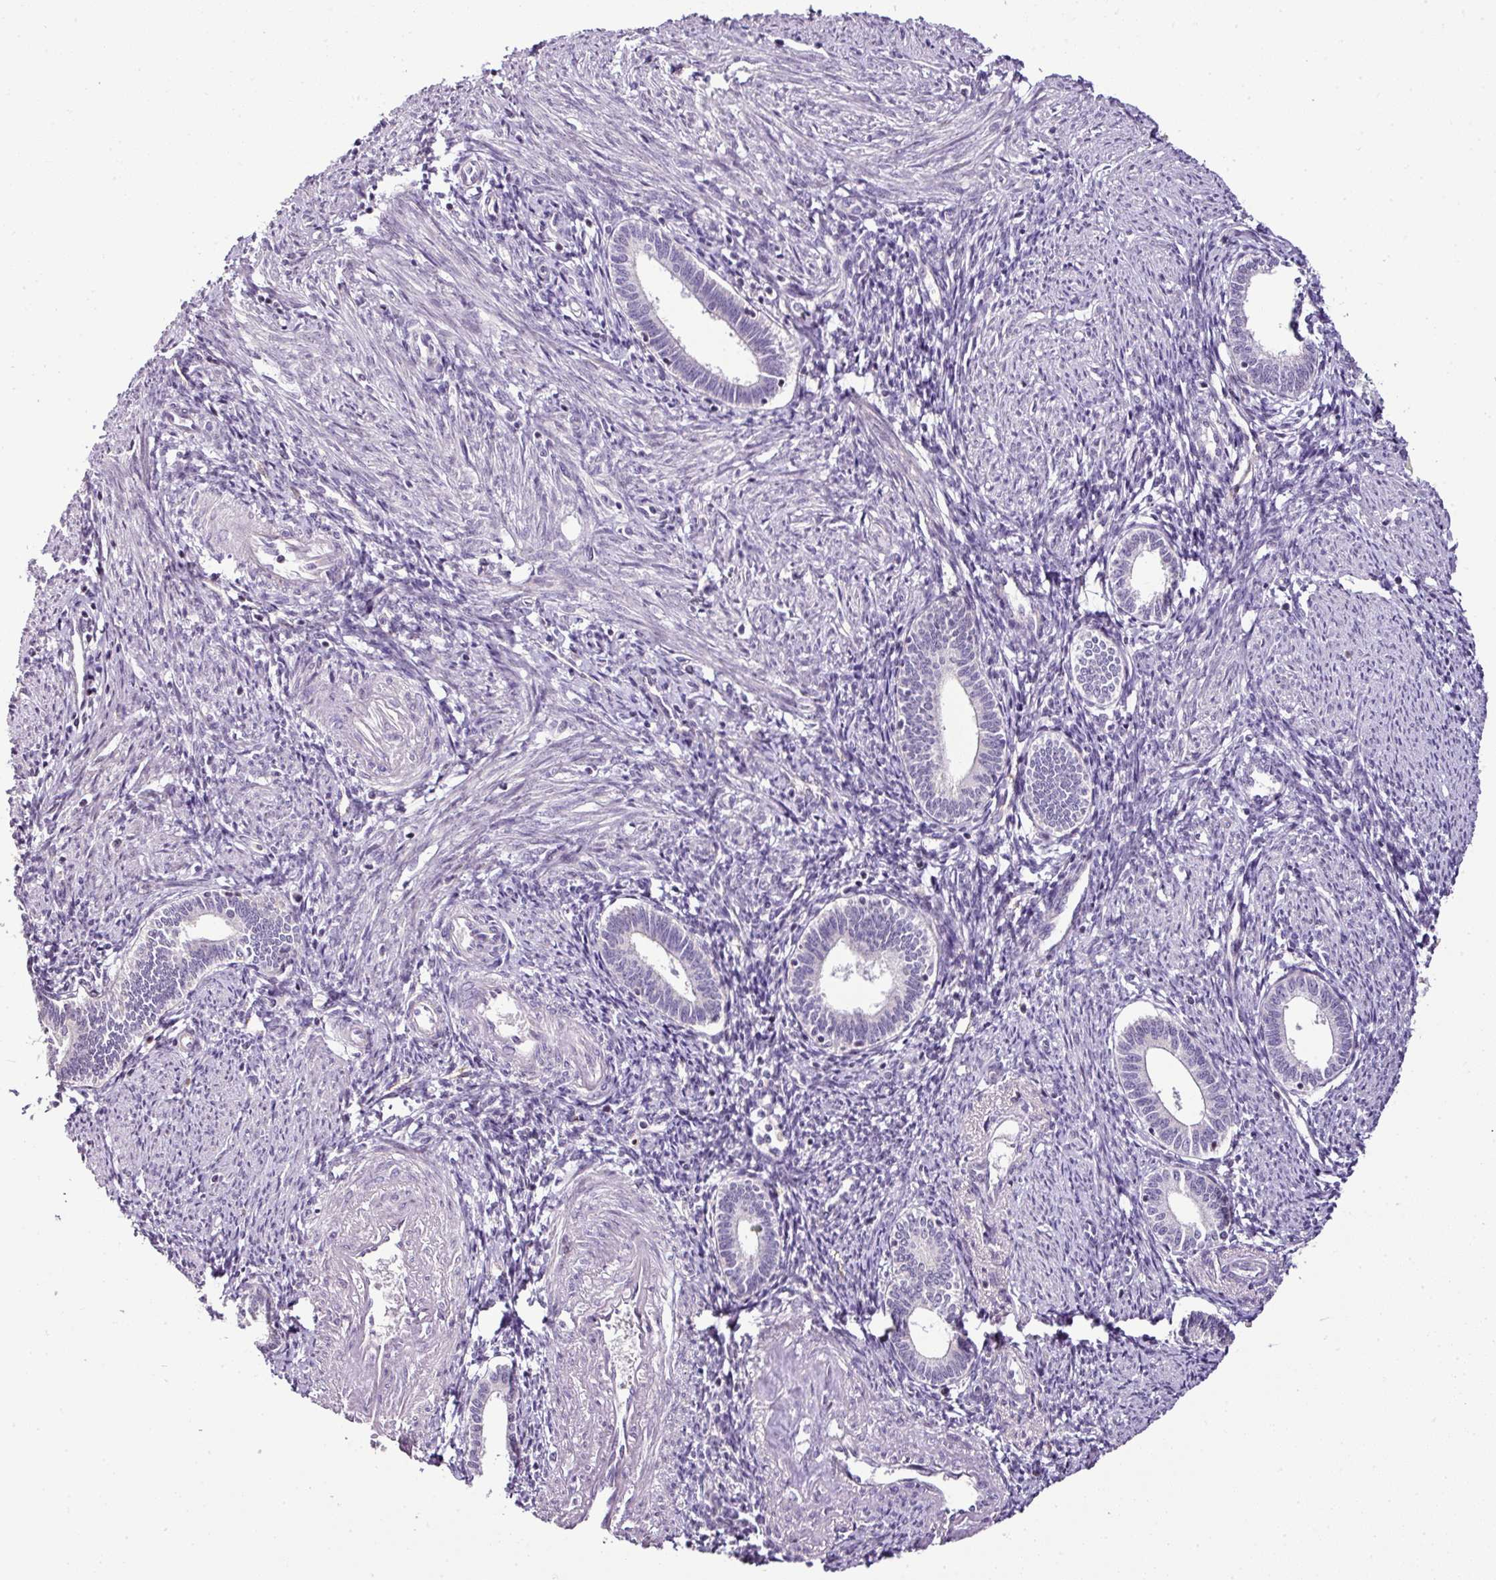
{"staining": {"intensity": "negative", "quantity": "none", "location": "none"}, "tissue": "endometrium", "cell_type": "Cells in endometrial stroma", "image_type": "normal", "snomed": [{"axis": "morphology", "description": "Normal tissue, NOS"}, {"axis": "topography", "description": "Endometrium"}], "caption": "Histopathology image shows no protein expression in cells in endometrial stroma of benign endometrium.", "gene": "TEX30", "patient": {"sex": "female", "age": 41}}